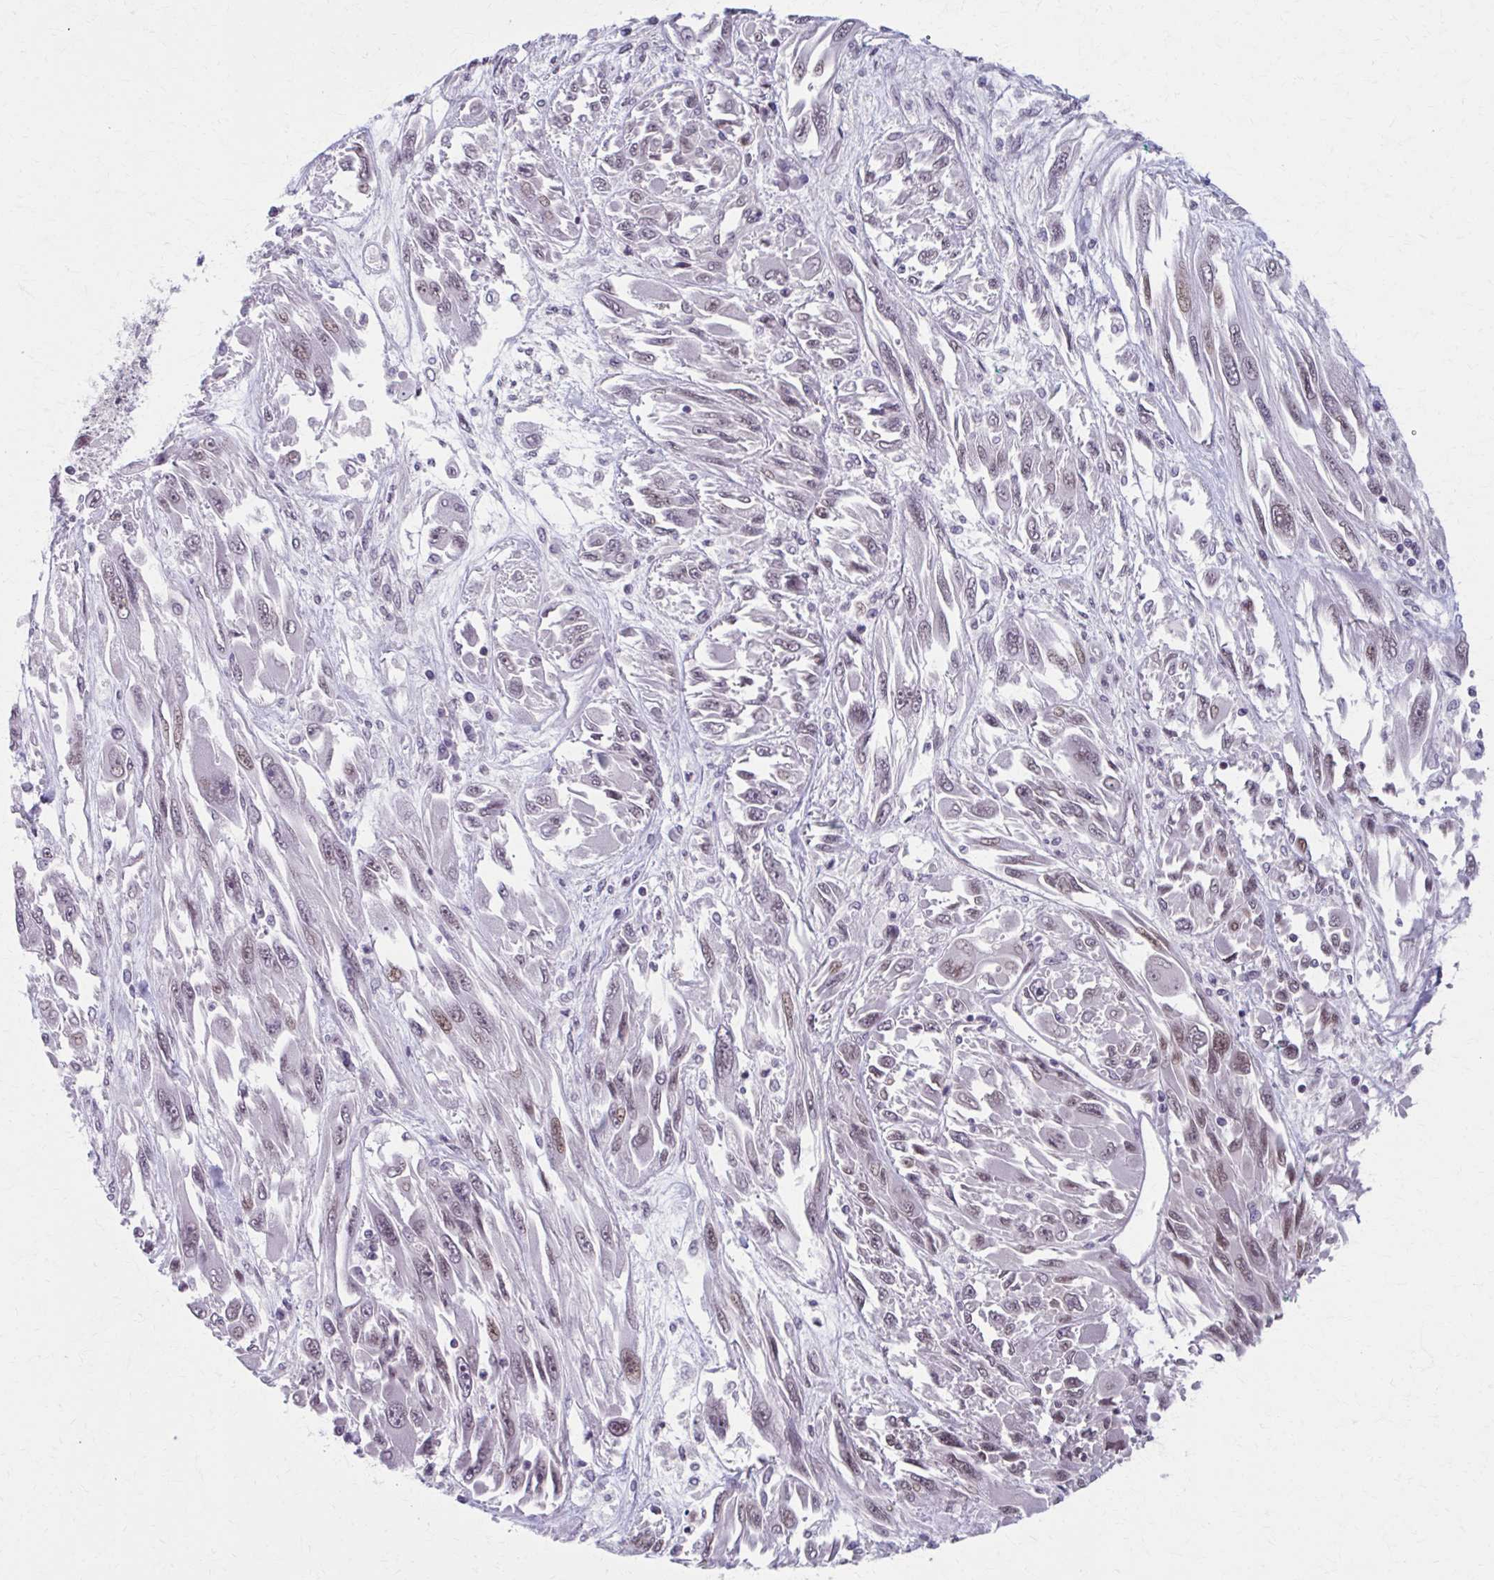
{"staining": {"intensity": "weak", "quantity": "25%-75%", "location": "nuclear"}, "tissue": "melanoma", "cell_type": "Tumor cells", "image_type": "cancer", "snomed": [{"axis": "morphology", "description": "Malignant melanoma, NOS"}, {"axis": "topography", "description": "Skin"}], "caption": "Immunohistochemistry (IHC) image of melanoma stained for a protein (brown), which reveals low levels of weak nuclear staining in about 25%-75% of tumor cells.", "gene": "SETBP1", "patient": {"sex": "female", "age": 91}}